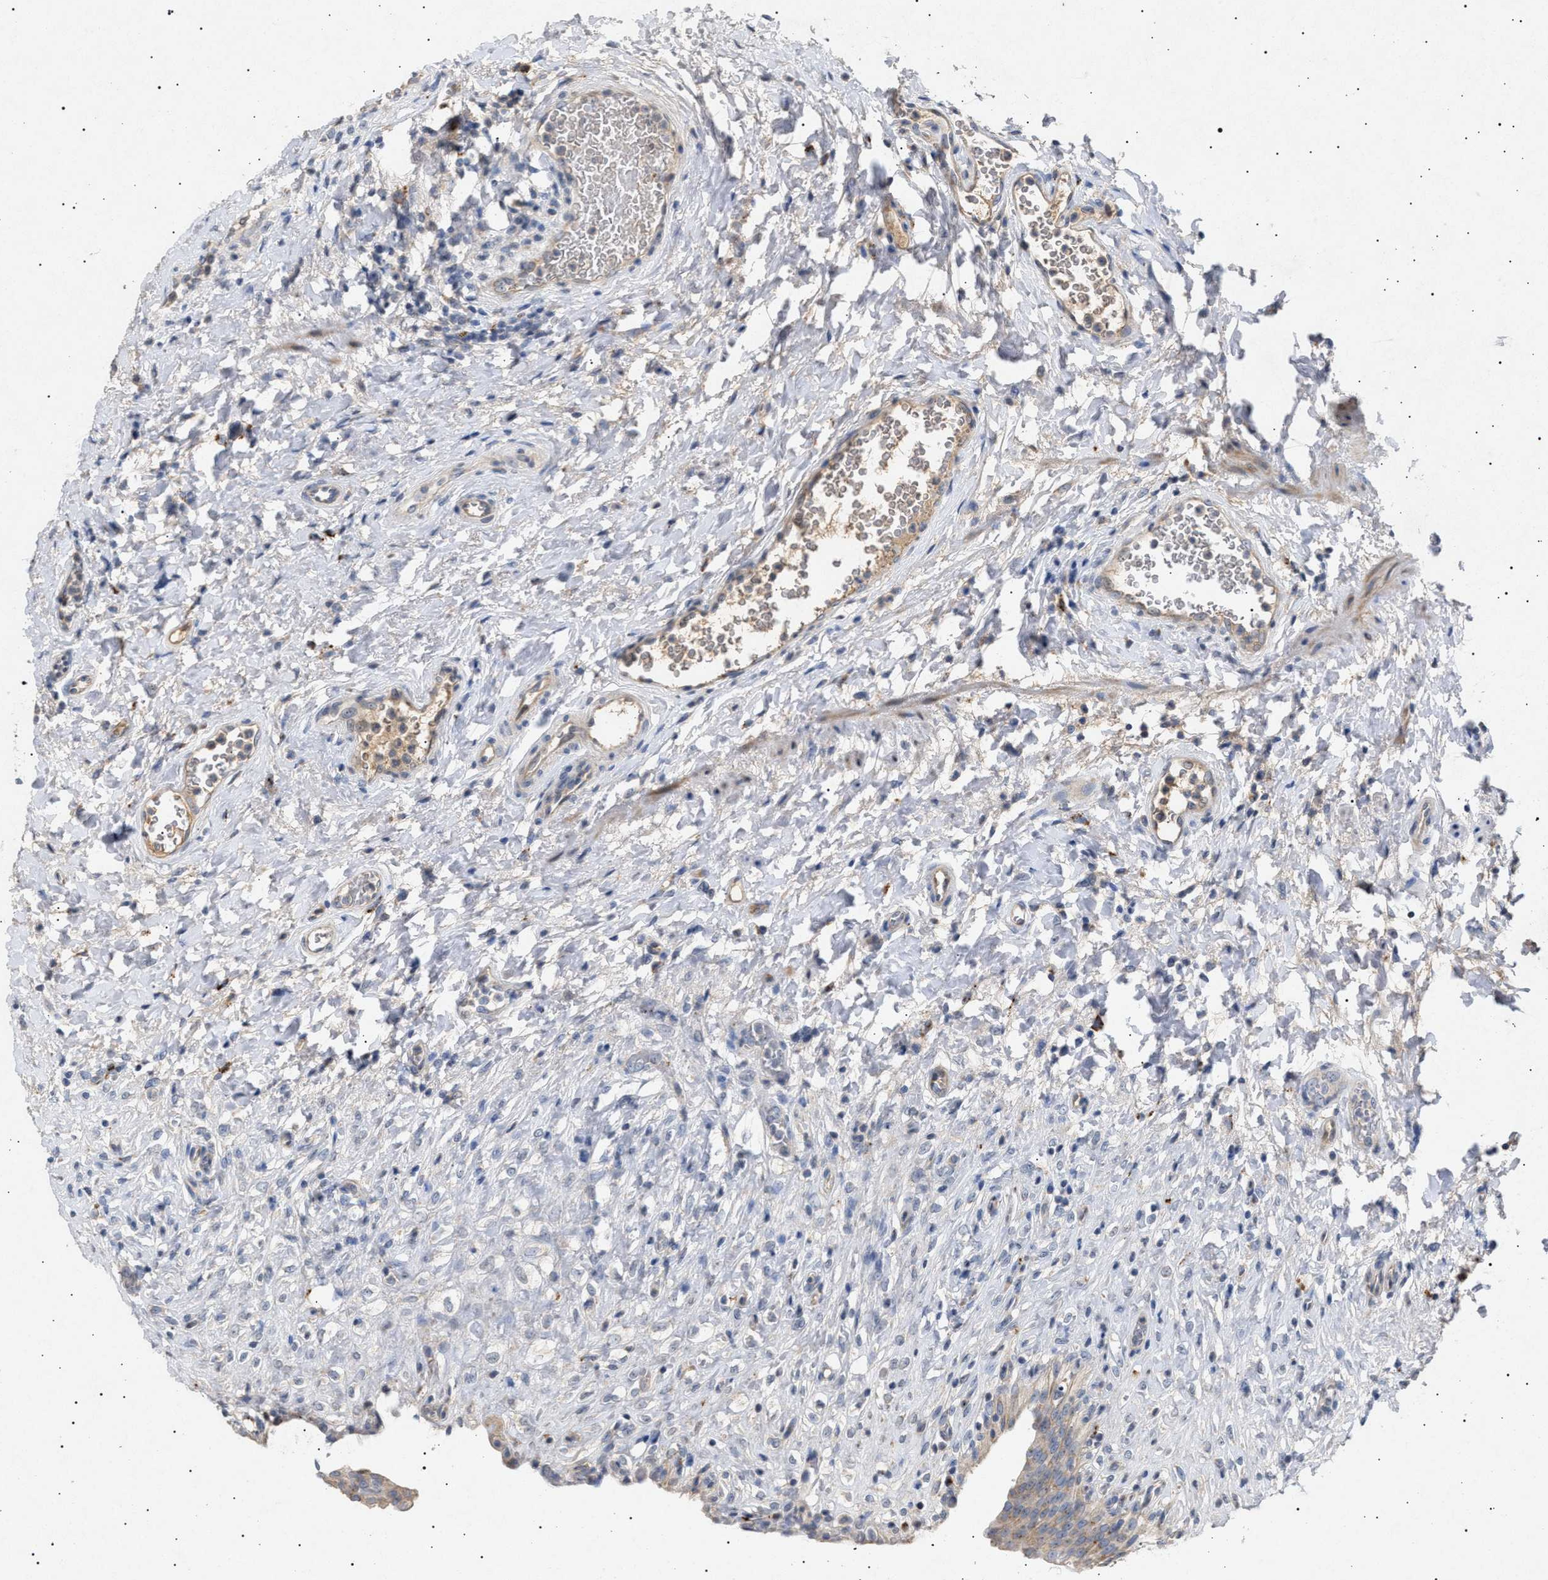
{"staining": {"intensity": "moderate", "quantity": "<25%", "location": "cytoplasmic/membranous"}, "tissue": "urinary bladder", "cell_type": "Urothelial cells", "image_type": "normal", "snomed": [{"axis": "morphology", "description": "Urothelial carcinoma, High grade"}, {"axis": "topography", "description": "Urinary bladder"}], "caption": "Urinary bladder stained with immunohistochemistry demonstrates moderate cytoplasmic/membranous expression in about <25% of urothelial cells. The staining was performed using DAB (3,3'-diaminobenzidine), with brown indicating positive protein expression. Nuclei are stained blue with hematoxylin.", "gene": "SIRT5", "patient": {"sex": "male", "age": 46}}